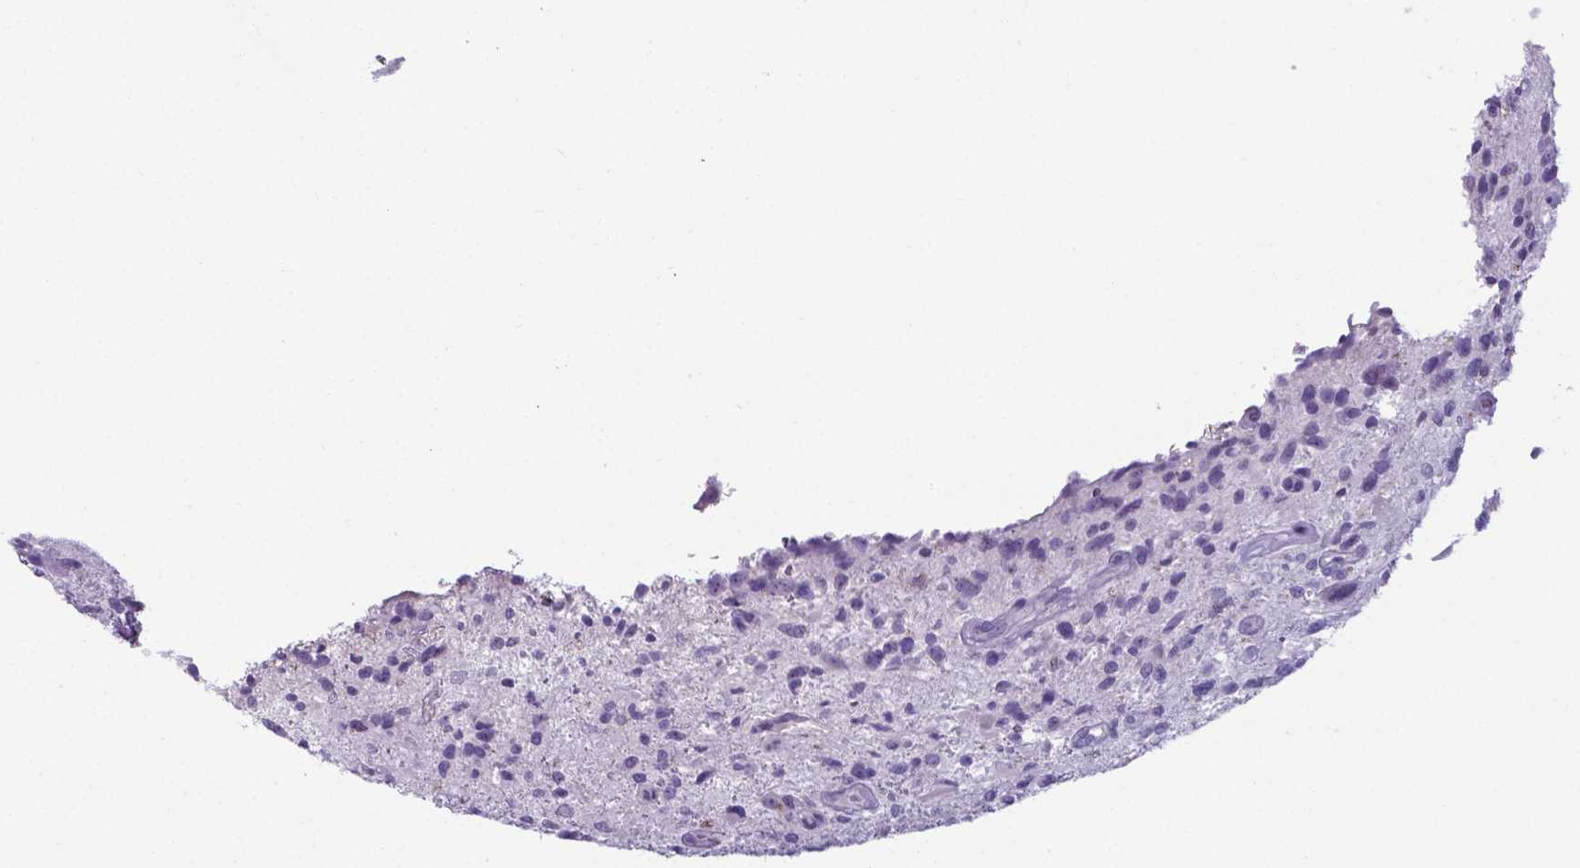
{"staining": {"intensity": "negative", "quantity": "none", "location": "none"}, "tissue": "glioma", "cell_type": "Tumor cells", "image_type": "cancer", "snomed": [{"axis": "morphology", "description": "Glioma, malignant, High grade"}, {"axis": "topography", "description": "Brain"}], "caption": "Malignant high-grade glioma was stained to show a protein in brown. There is no significant positivity in tumor cells.", "gene": "AP5B1", "patient": {"sex": "male", "age": 63}}